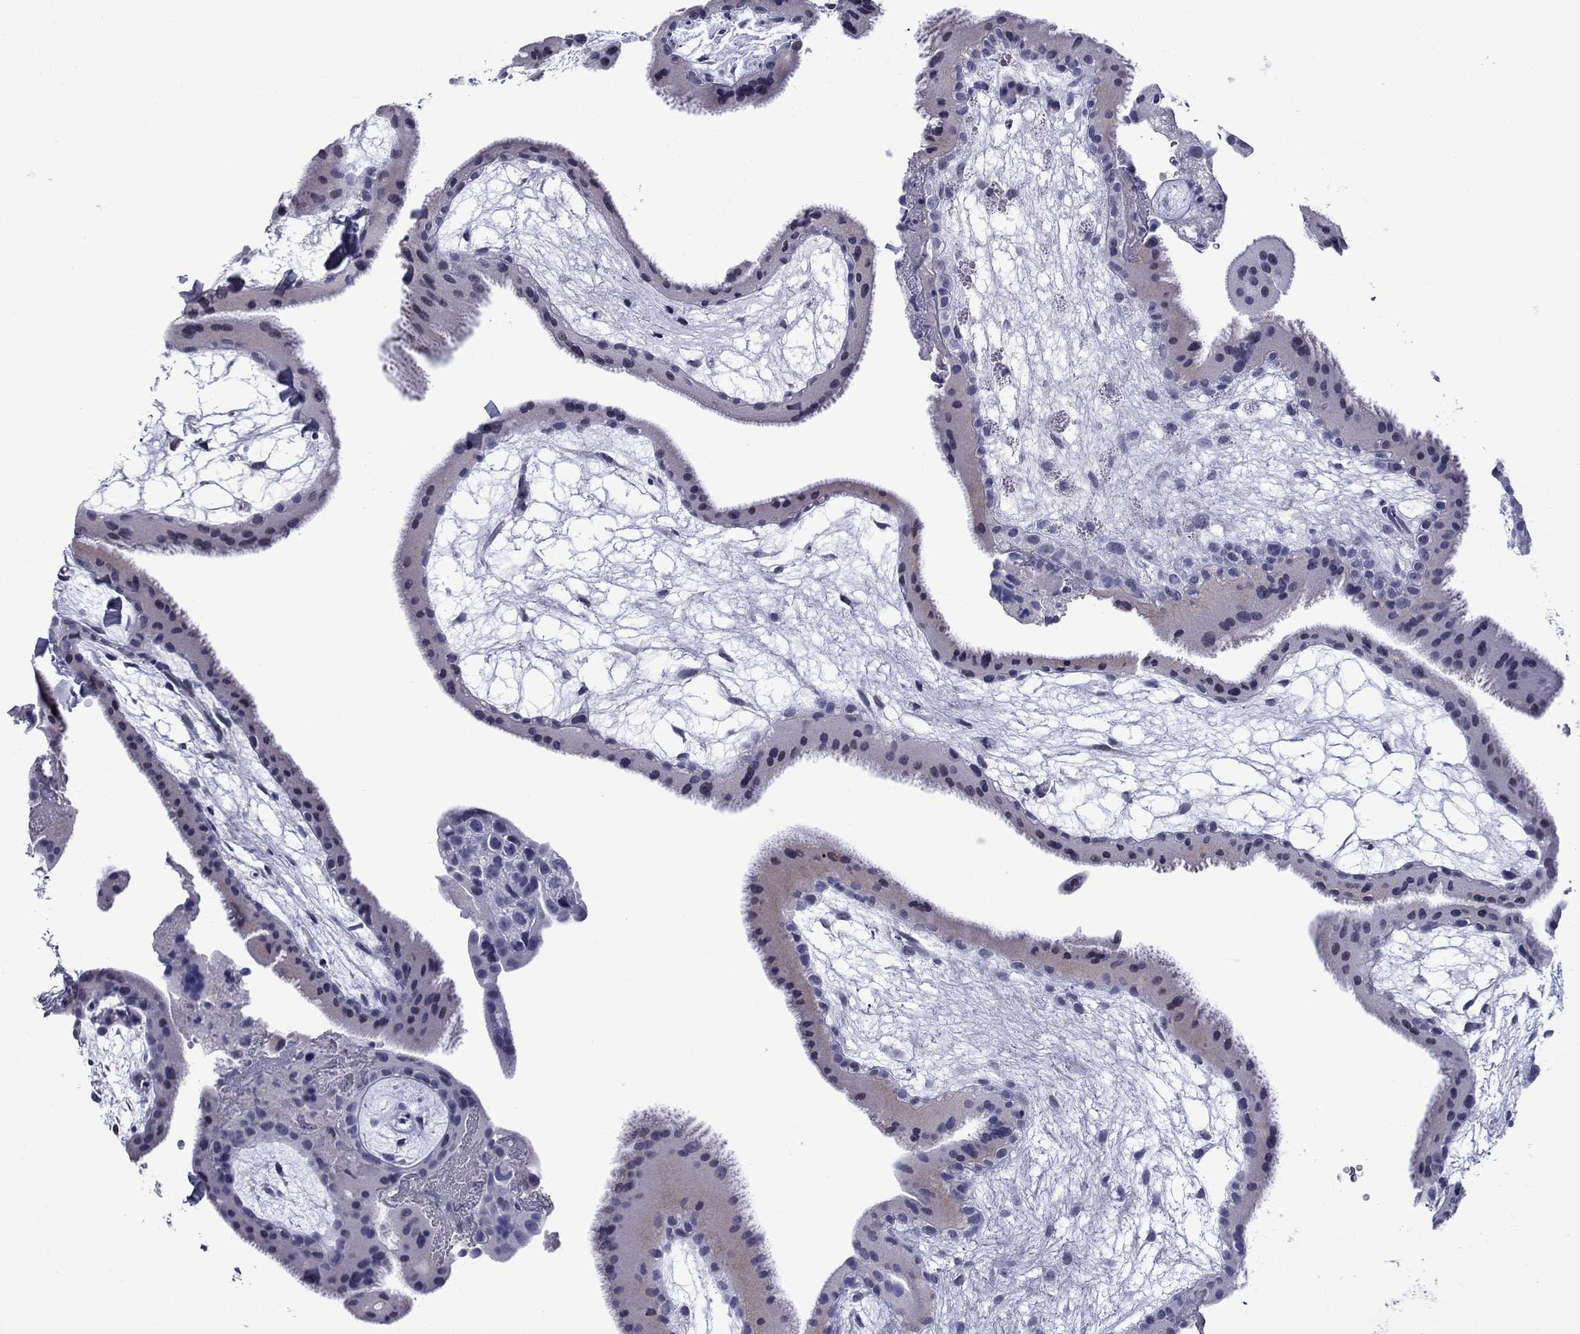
{"staining": {"intensity": "negative", "quantity": "none", "location": "none"}, "tissue": "placenta", "cell_type": "Decidual cells", "image_type": "normal", "snomed": [{"axis": "morphology", "description": "Normal tissue, NOS"}, {"axis": "topography", "description": "Placenta"}], "caption": "The immunohistochemistry (IHC) image has no significant staining in decidual cells of placenta.", "gene": "PIWIL1", "patient": {"sex": "female", "age": 19}}